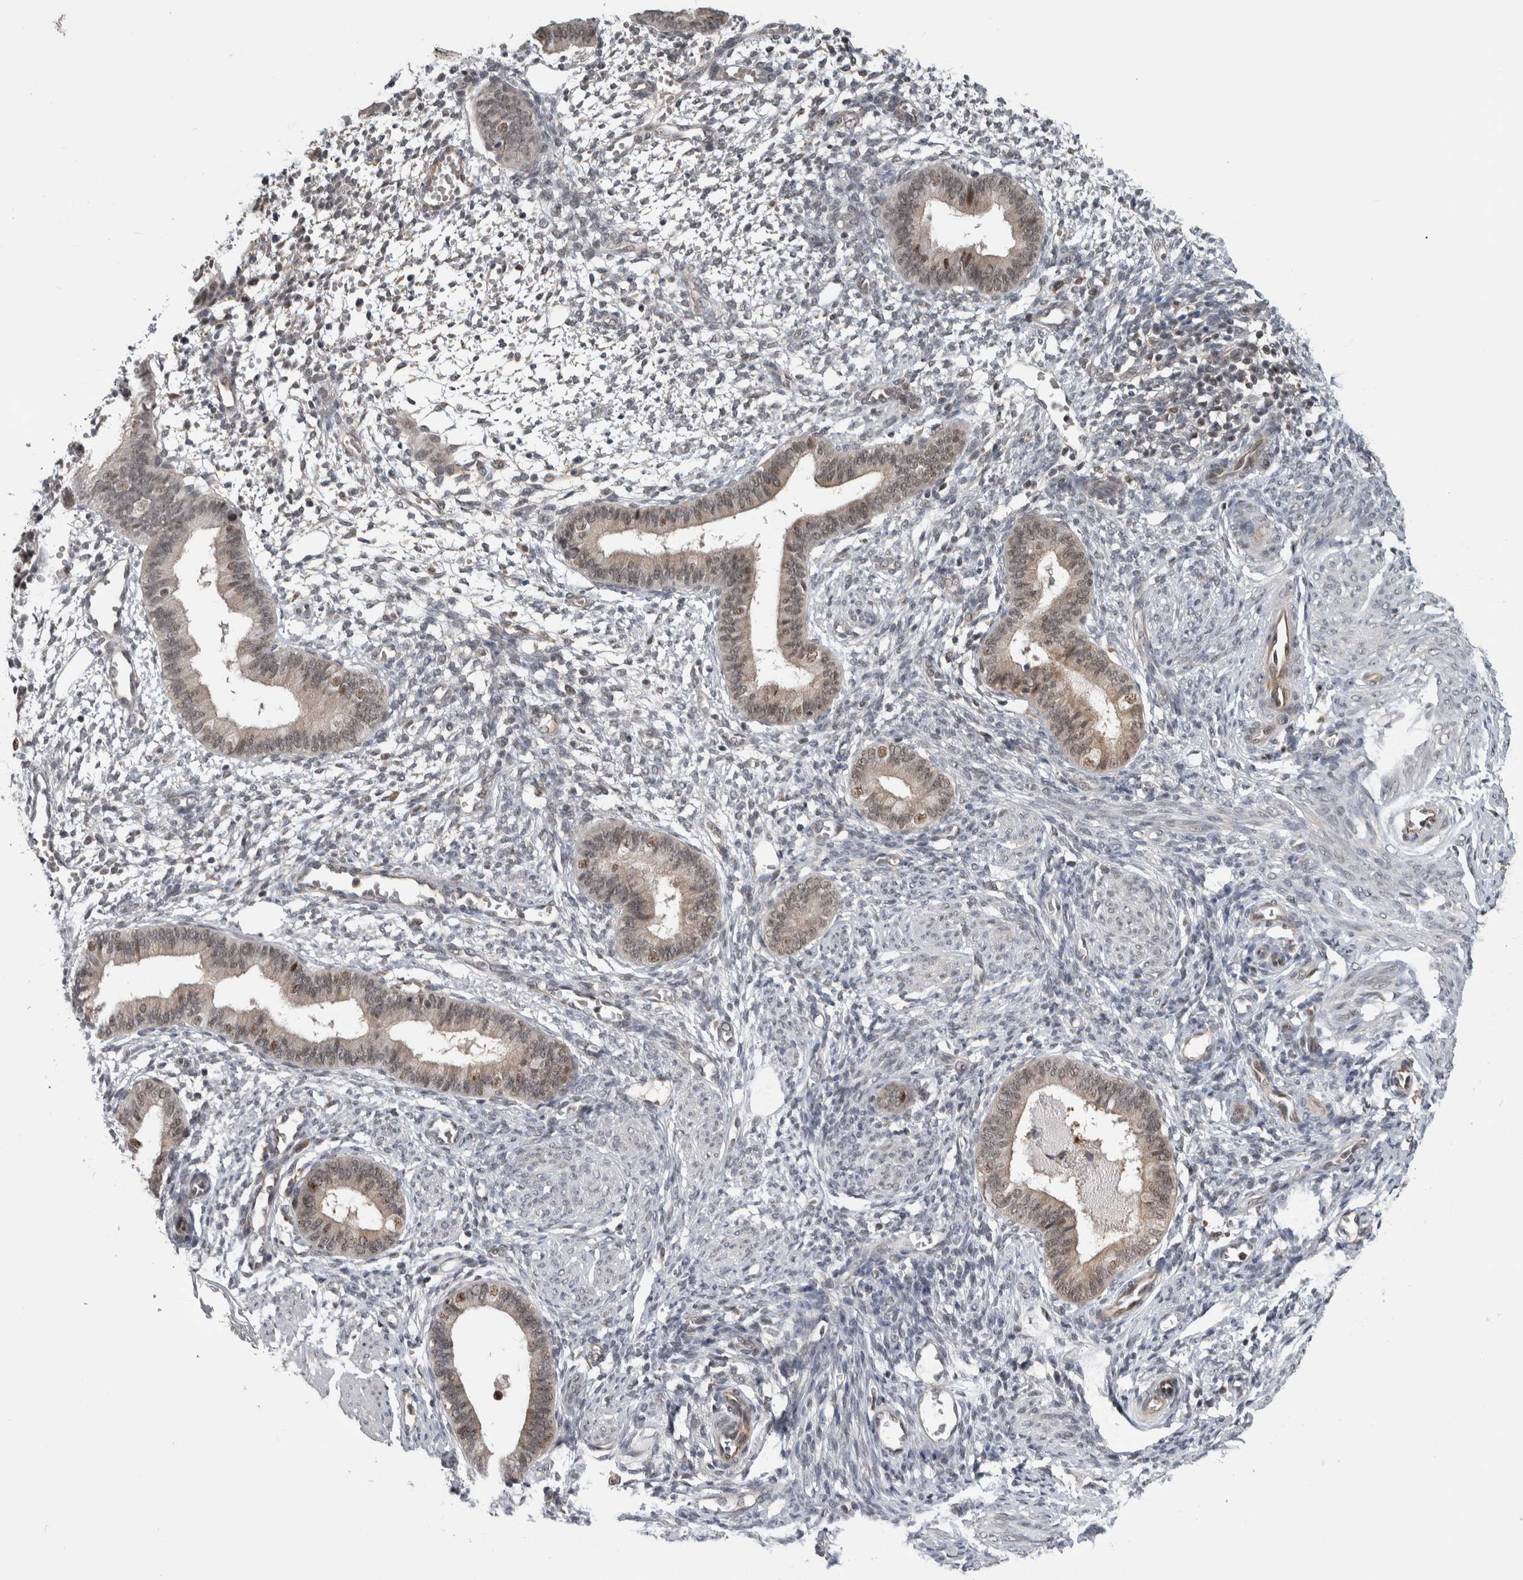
{"staining": {"intensity": "negative", "quantity": "none", "location": "none"}, "tissue": "endometrium", "cell_type": "Cells in endometrial stroma", "image_type": "normal", "snomed": [{"axis": "morphology", "description": "Normal tissue, NOS"}, {"axis": "topography", "description": "Endometrium"}], "caption": "Cells in endometrial stroma show no significant protein expression in benign endometrium.", "gene": "PRDM4", "patient": {"sex": "female", "age": 46}}